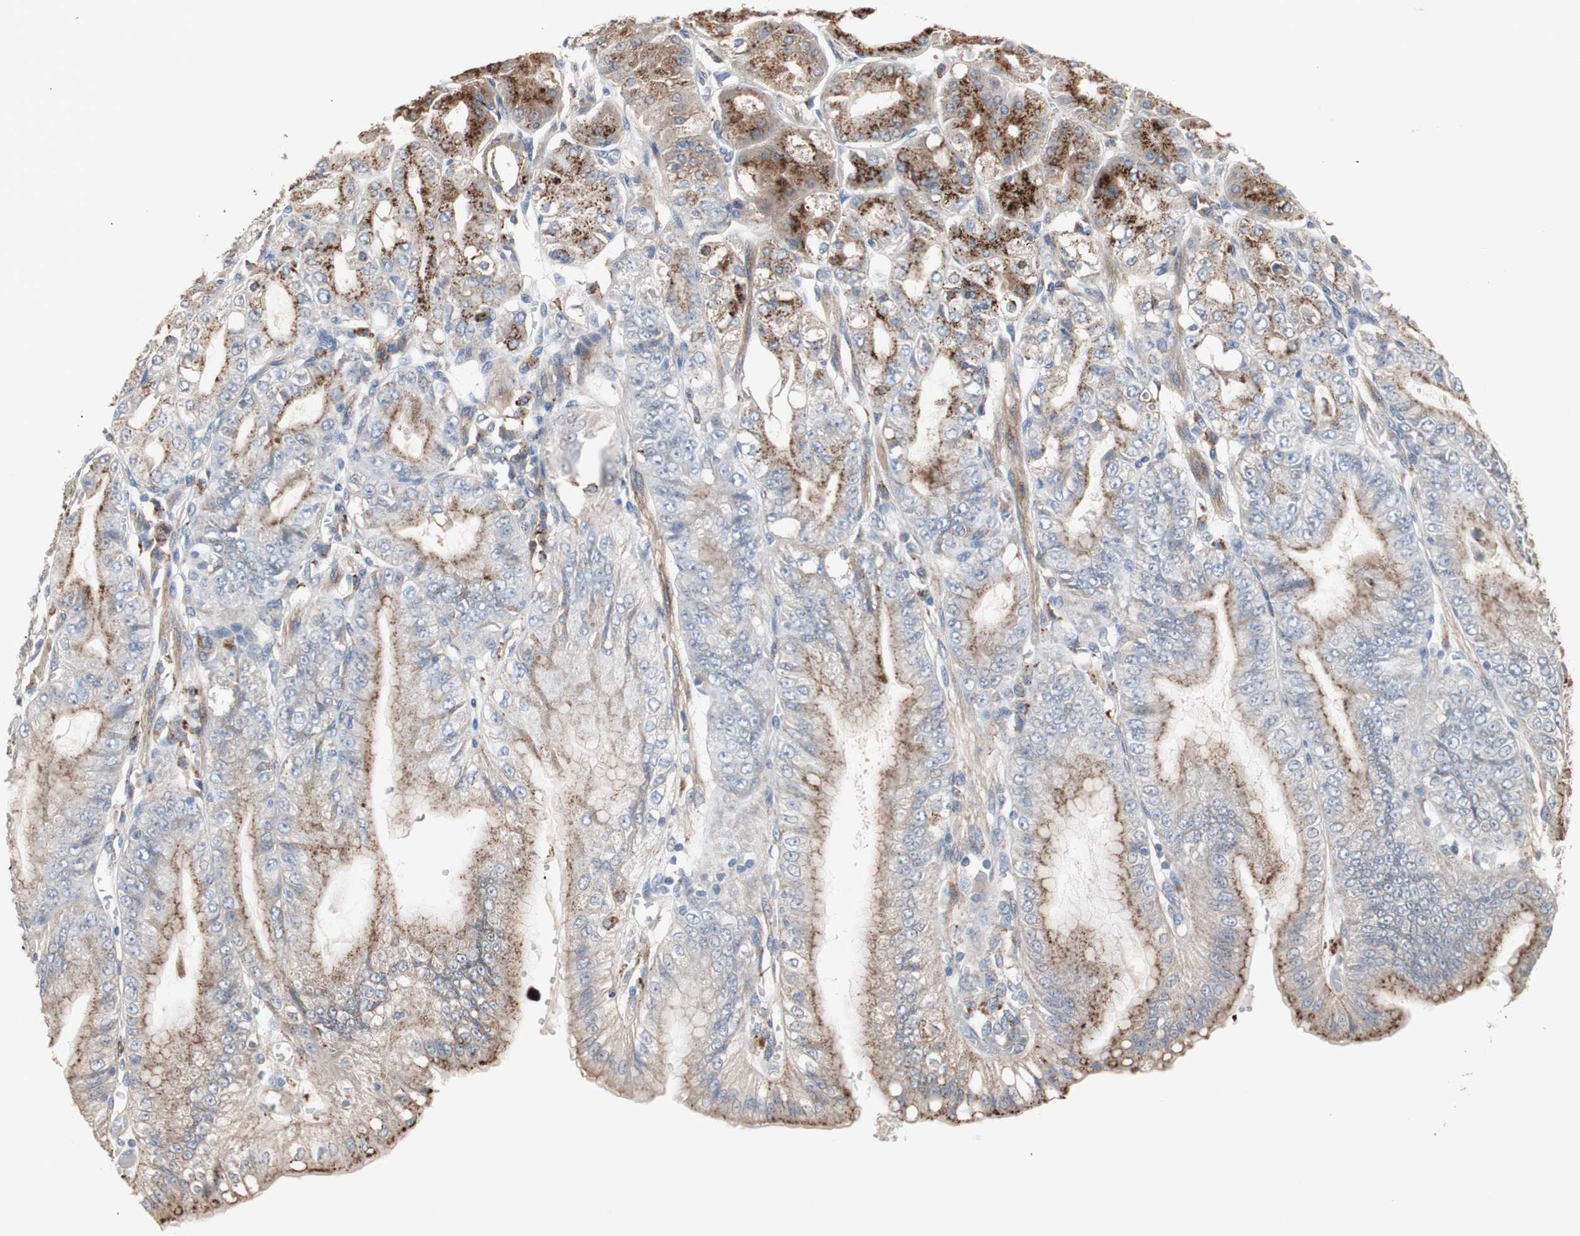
{"staining": {"intensity": "strong", "quantity": ">75%", "location": "cytoplasmic/membranous"}, "tissue": "stomach", "cell_type": "Glandular cells", "image_type": "normal", "snomed": [{"axis": "morphology", "description": "Normal tissue, NOS"}, {"axis": "topography", "description": "Stomach, lower"}], "caption": "IHC image of normal human stomach stained for a protein (brown), which demonstrates high levels of strong cytoplasmic/membranous positivity in about >75% of glandular cells.", "gene": "GBA1", "patient": {"sex": "male", "age": 71}}